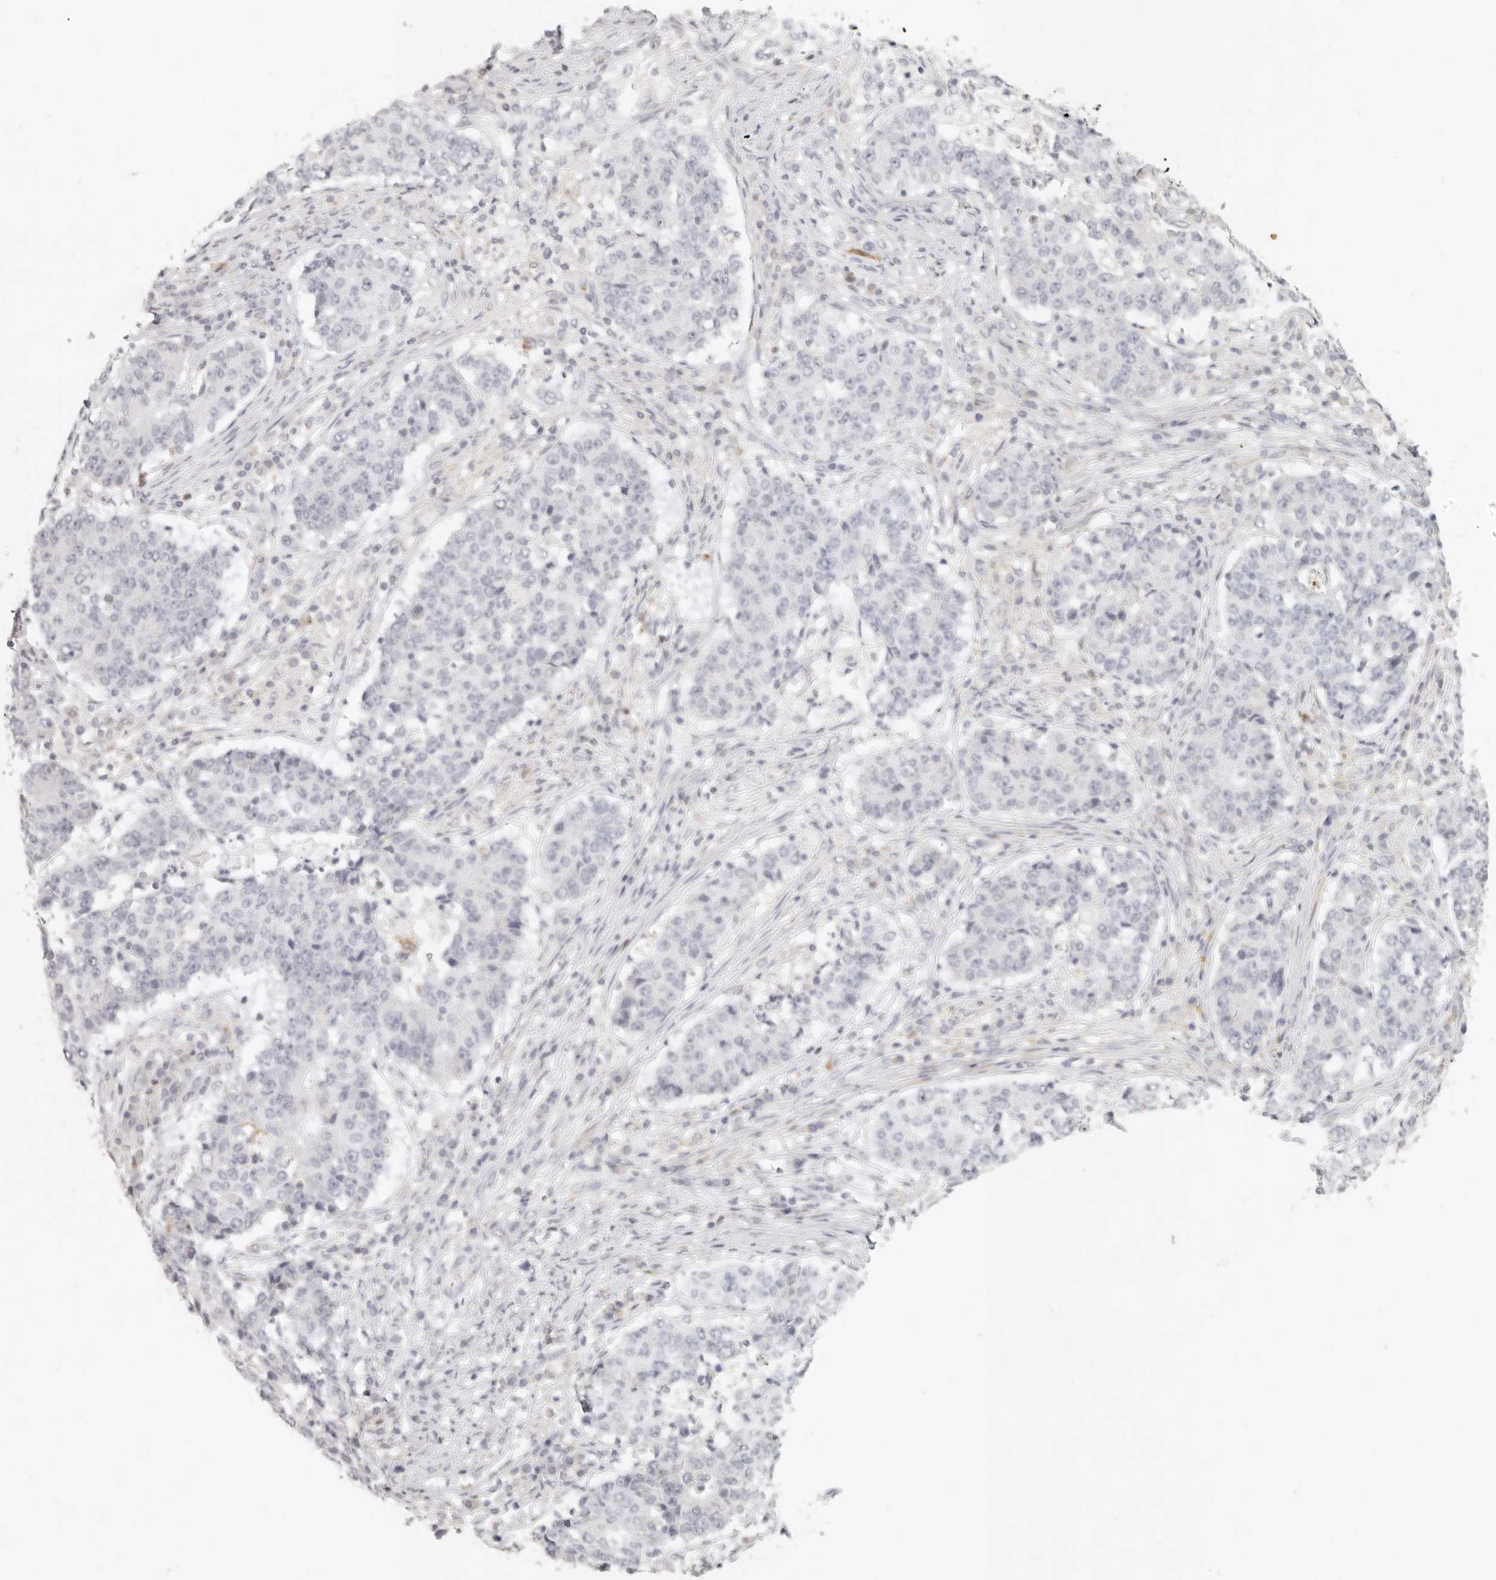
{"staining": {"intensity": "negative", "quantity": "none", "location": "none"}, "tissue": "stomach cancer", "cell_type": "Tumor cells", "image_type": "cancer", "snomed": [{"axis": "morphology", "description": "Adenocarcinoma, NOS"}, {"axis": "topography", "description": "Stomach"}], "caption": "Adenocarcinoma (stomach) was stained to show a protein in brown. There is no significant expression in tumor cells.", "gene": "NIBAN1", "patient": {"sex": "male", "age": 59}}